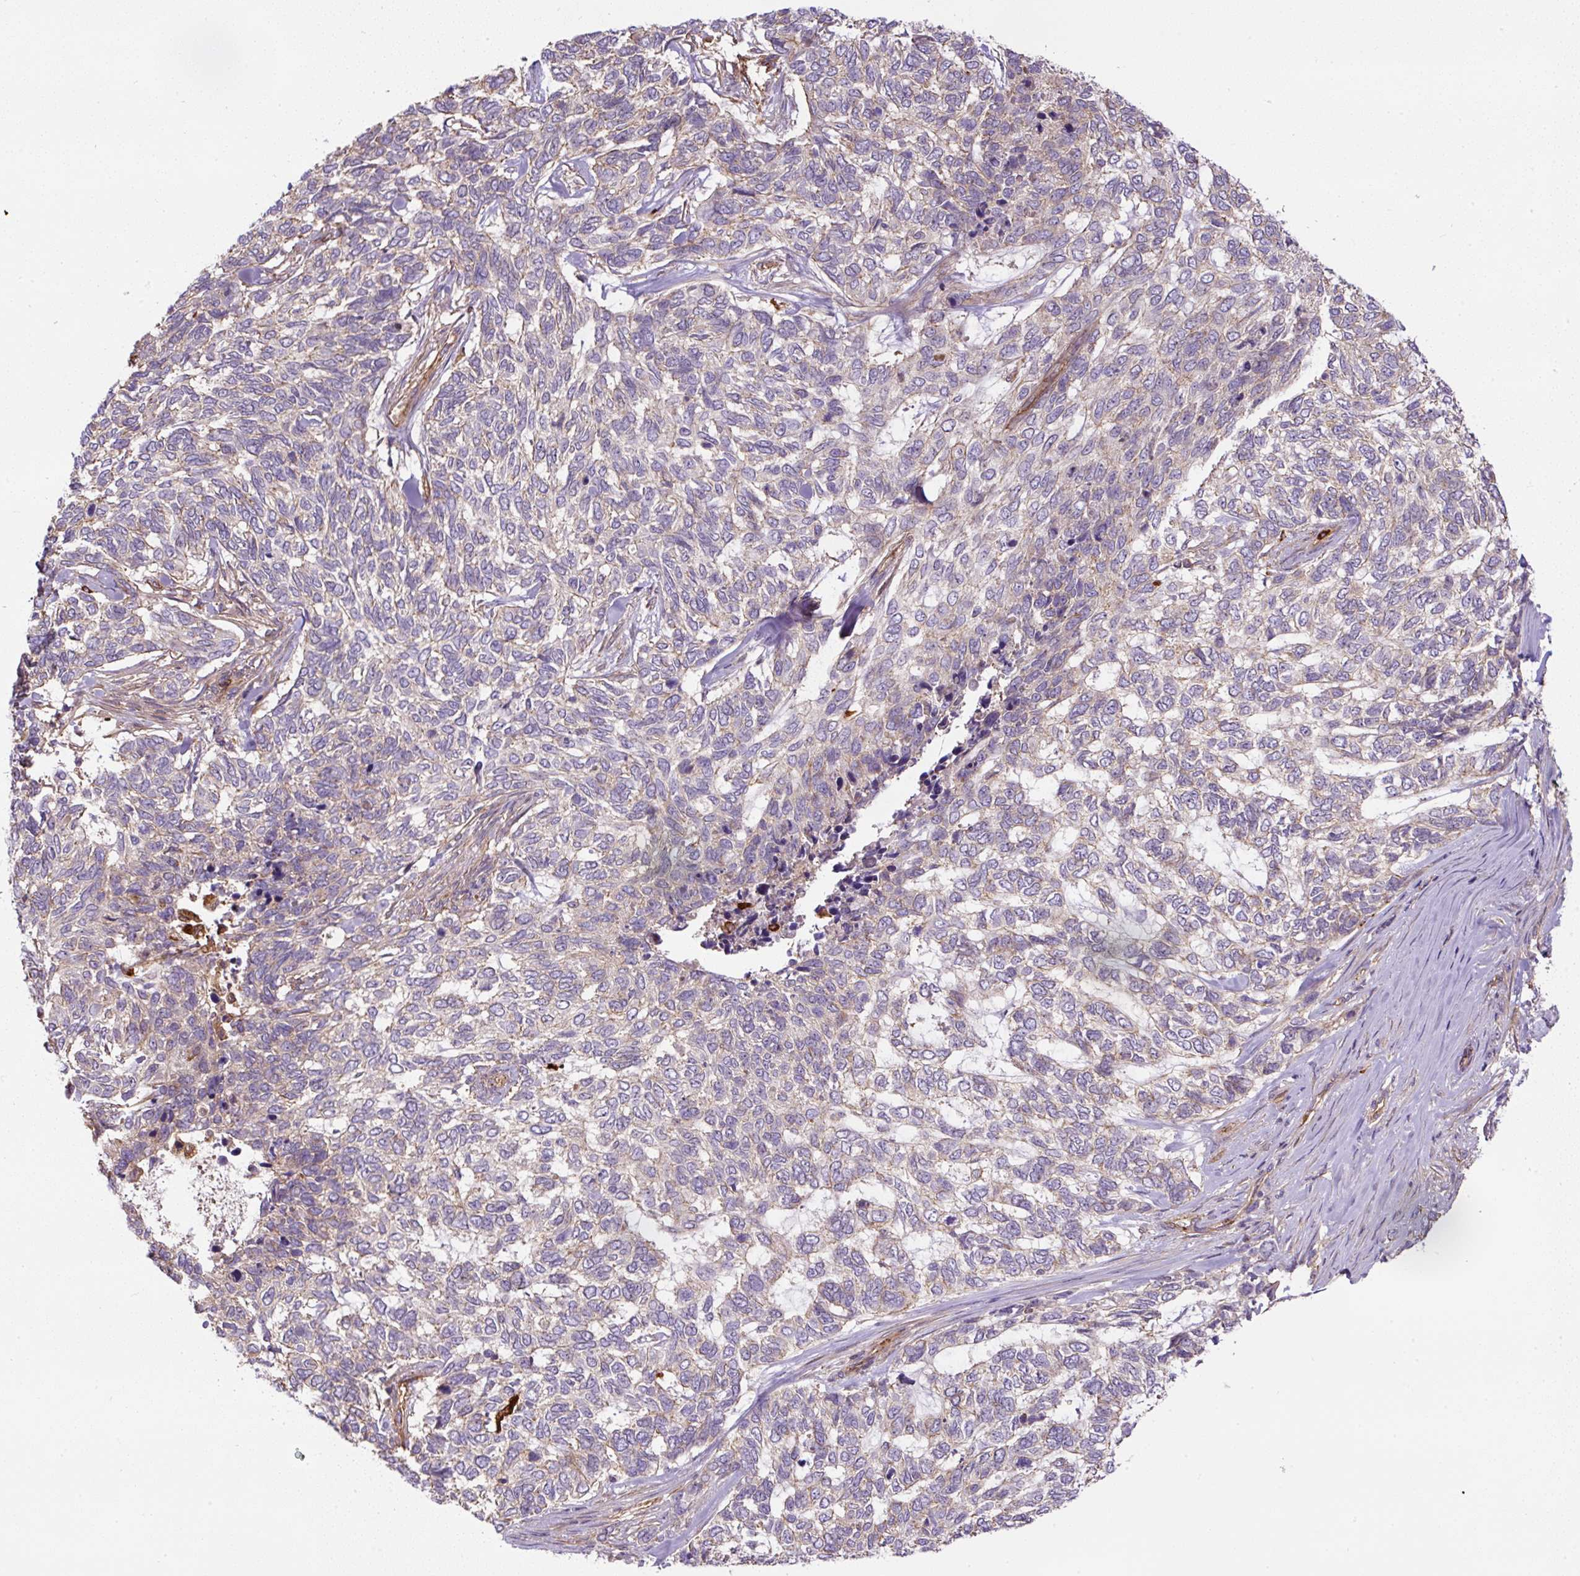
{"staining": {"intensity": "negative", "quantity": "none", "location": "none"}, "tissue": "skin cancer", "cell_type": "Tumor cells", "image_type": "cancer", "snomed": [{"axis": "morphology", "description": "Basal cell carcinoma"}, {"axis": "topography", "description": "Skin"}], "caption": "DAB (3,3'-diaminobenzidine) immunohistochemical staining of skin cancer (basal cell carcinoma) reveals no significant expression in tumor cells. Nuclei are stained in blue.", "gene": "B3GALT5", "patient": {"sex": "female", "age": 65}}